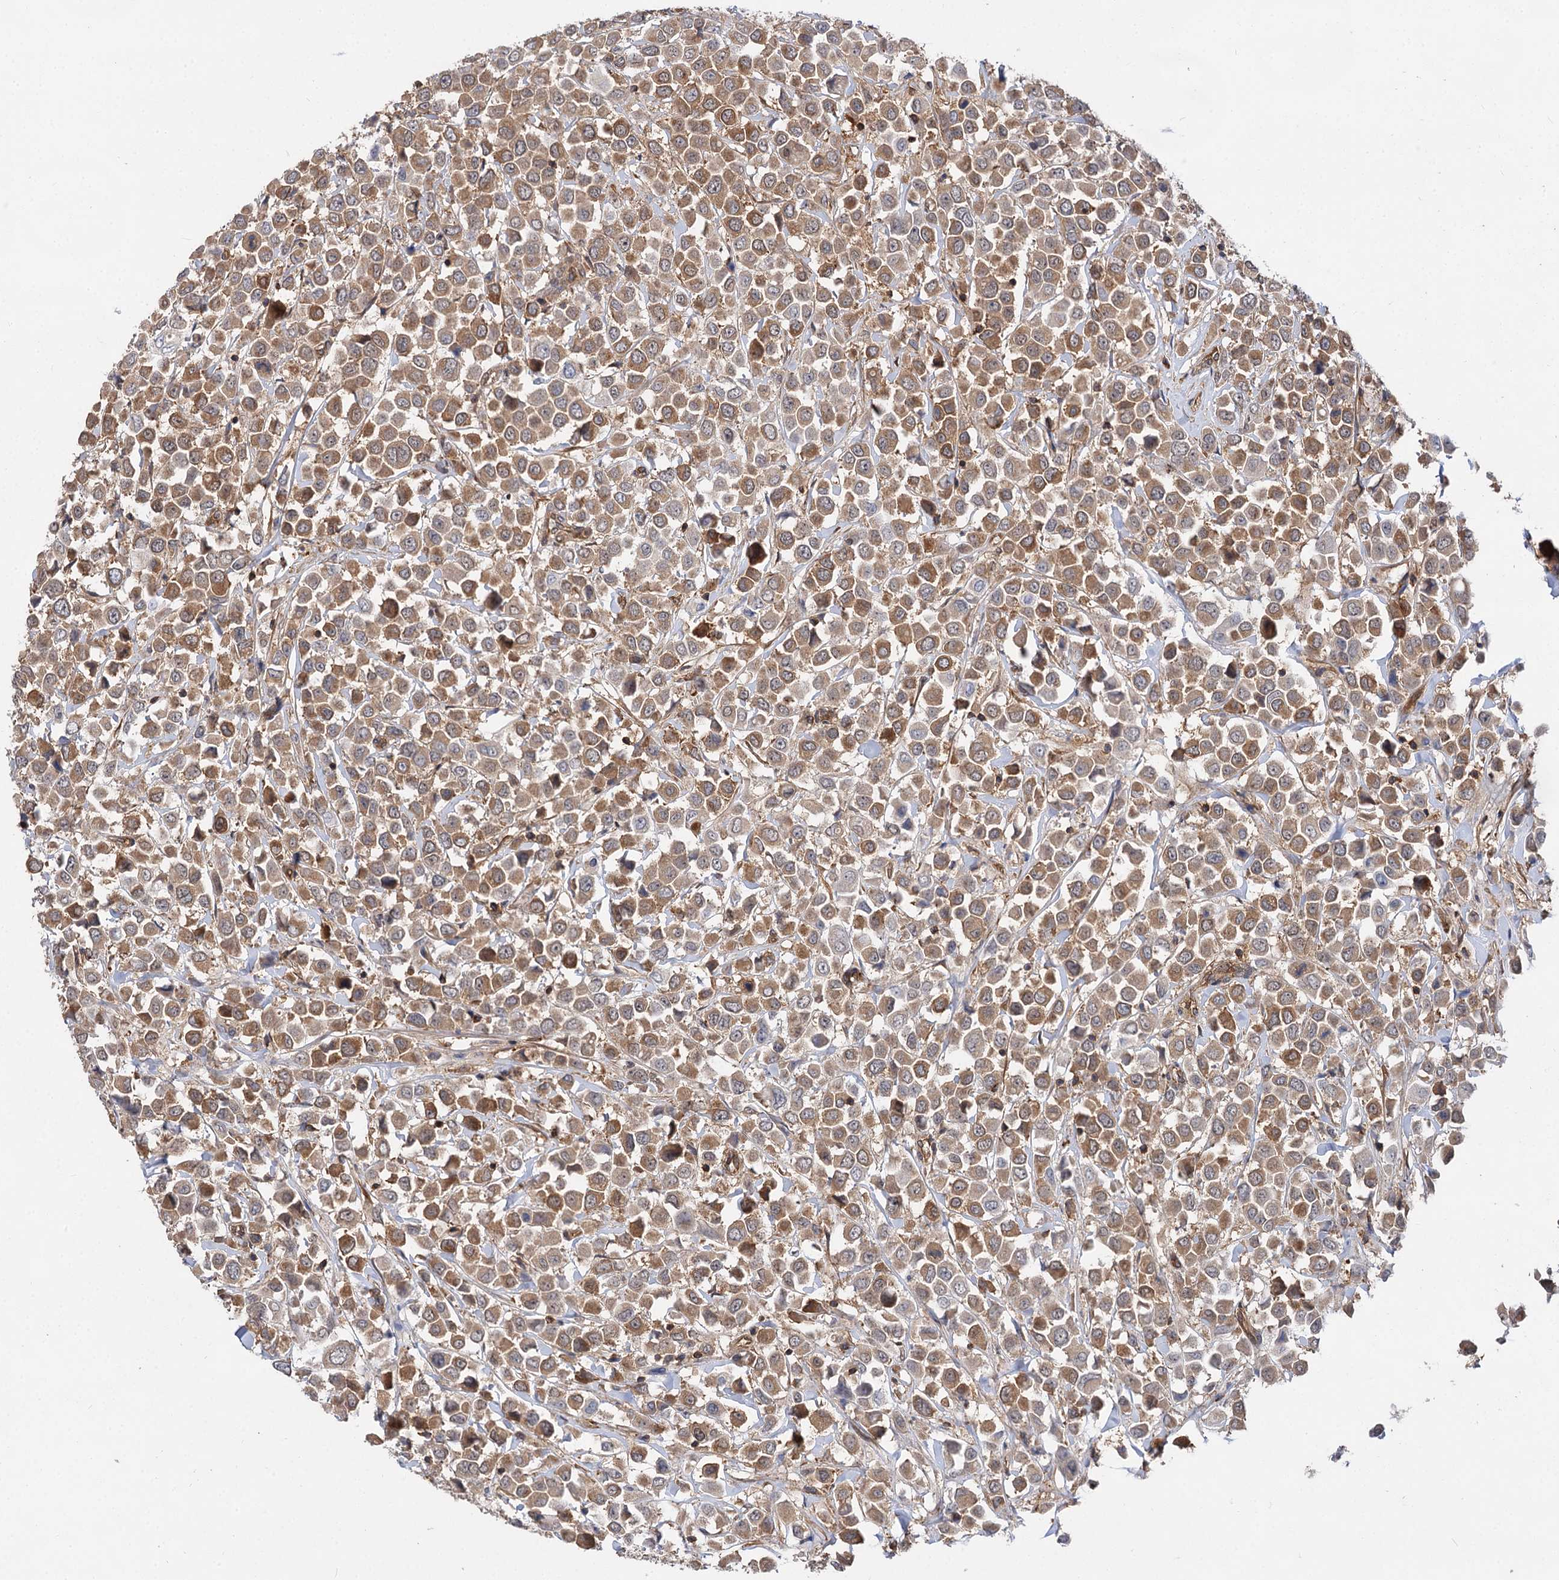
{"staining": {"intensity": "moderate", "quantity": ">75%", "location": "cytoplasmic/membranous"}, "tissue": "breast cancer", "cell_type": "Tumor cells", "image_type": "cancer", "snomed": [{"axis": "morphology", "description": "Duct carcinoma"}, {"axis": "topography", "description": "Breast"}], "caption": "Tumor cells demonstrate moderate cytoplasmic/membranous positivity in approximately >75% of cells in infiltrating ductal carcinoma (breast).", "gene": "PACS1", "patient": {"sex": "female", "age": 61}}